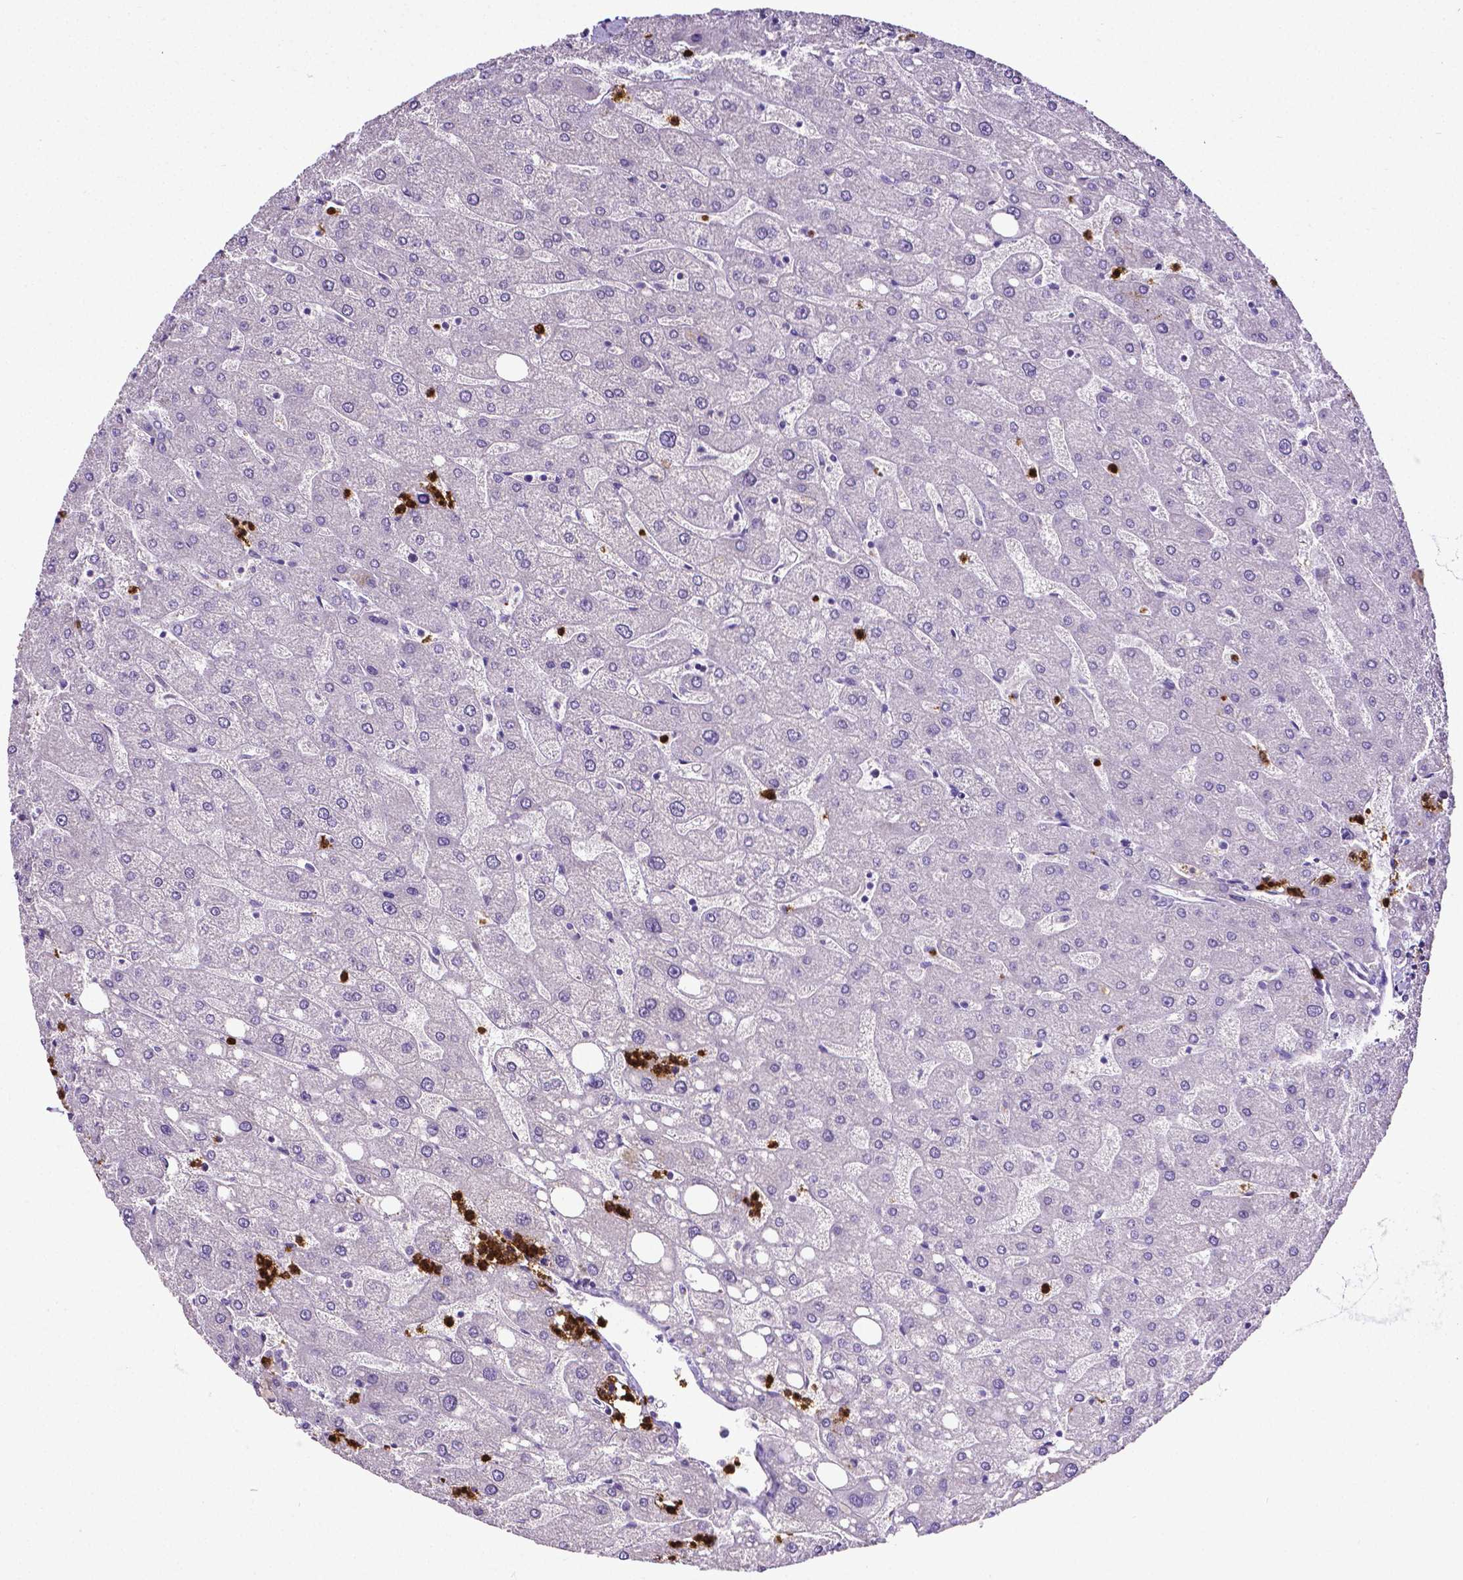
{"staining": {"intensity": "negative", "quantity": "none", "location": "none"}, "tissue": "liver", "cell_type": "Cholangiocytes", "image_type": "normal", "snomed": [{"axis": "morphology", "description": "Normal tissue, NOS"}, {"axis": "topography", "description": "Liver"}], "caption": "High power microscopy image of an IHC micrograph of benign liver, revealing no significant positivity in cholangiocytes. (Stains: DAB (3,3'-diaminobenzidine) IHC with hematoxylin counter stain, Microscopy: brightfield microscopy at high magnification).", "gene": "MMP9", "patient": {"sex": "male", "age": 67}}